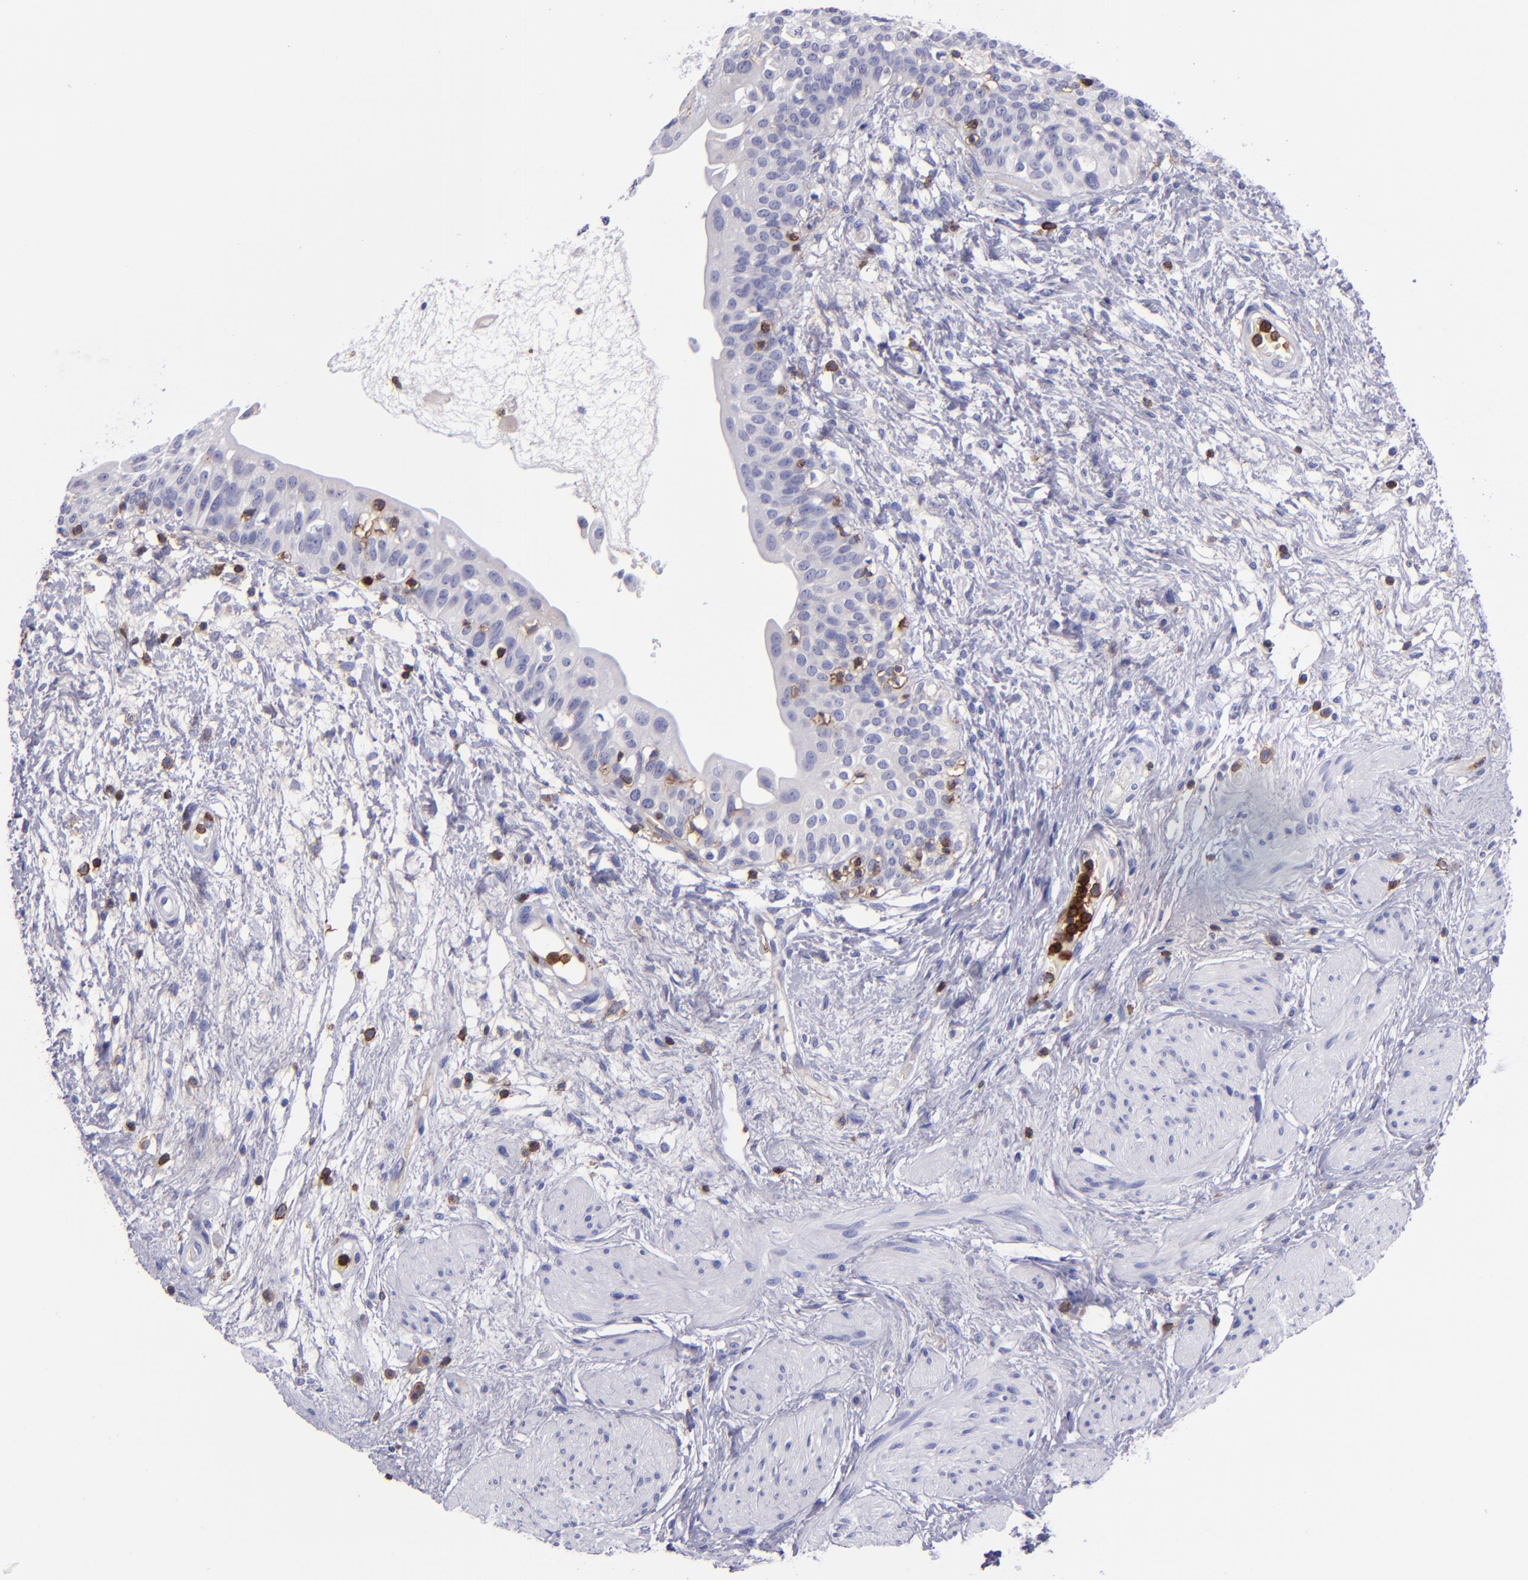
{"staining": {"intensity": "weak", "quantity": "<25%", "location": "cytoplasmic/membranous"}, "tissue": "urinary bladder", "cell_type": "Urothelial cells", "image_type": "normal", "snomed": [{"axis": "morphology", "description": "Normal tissue, NOS"}, {"axis": "topography", "description": "Urinary bladder"}], "caption": "Urothelial cells are negative for protein expression in unremarkable human urinary bladder. Nuclei are stained in blue.", "gene": "ICAM3", "patient": {"sex": "female", "age": 55}}